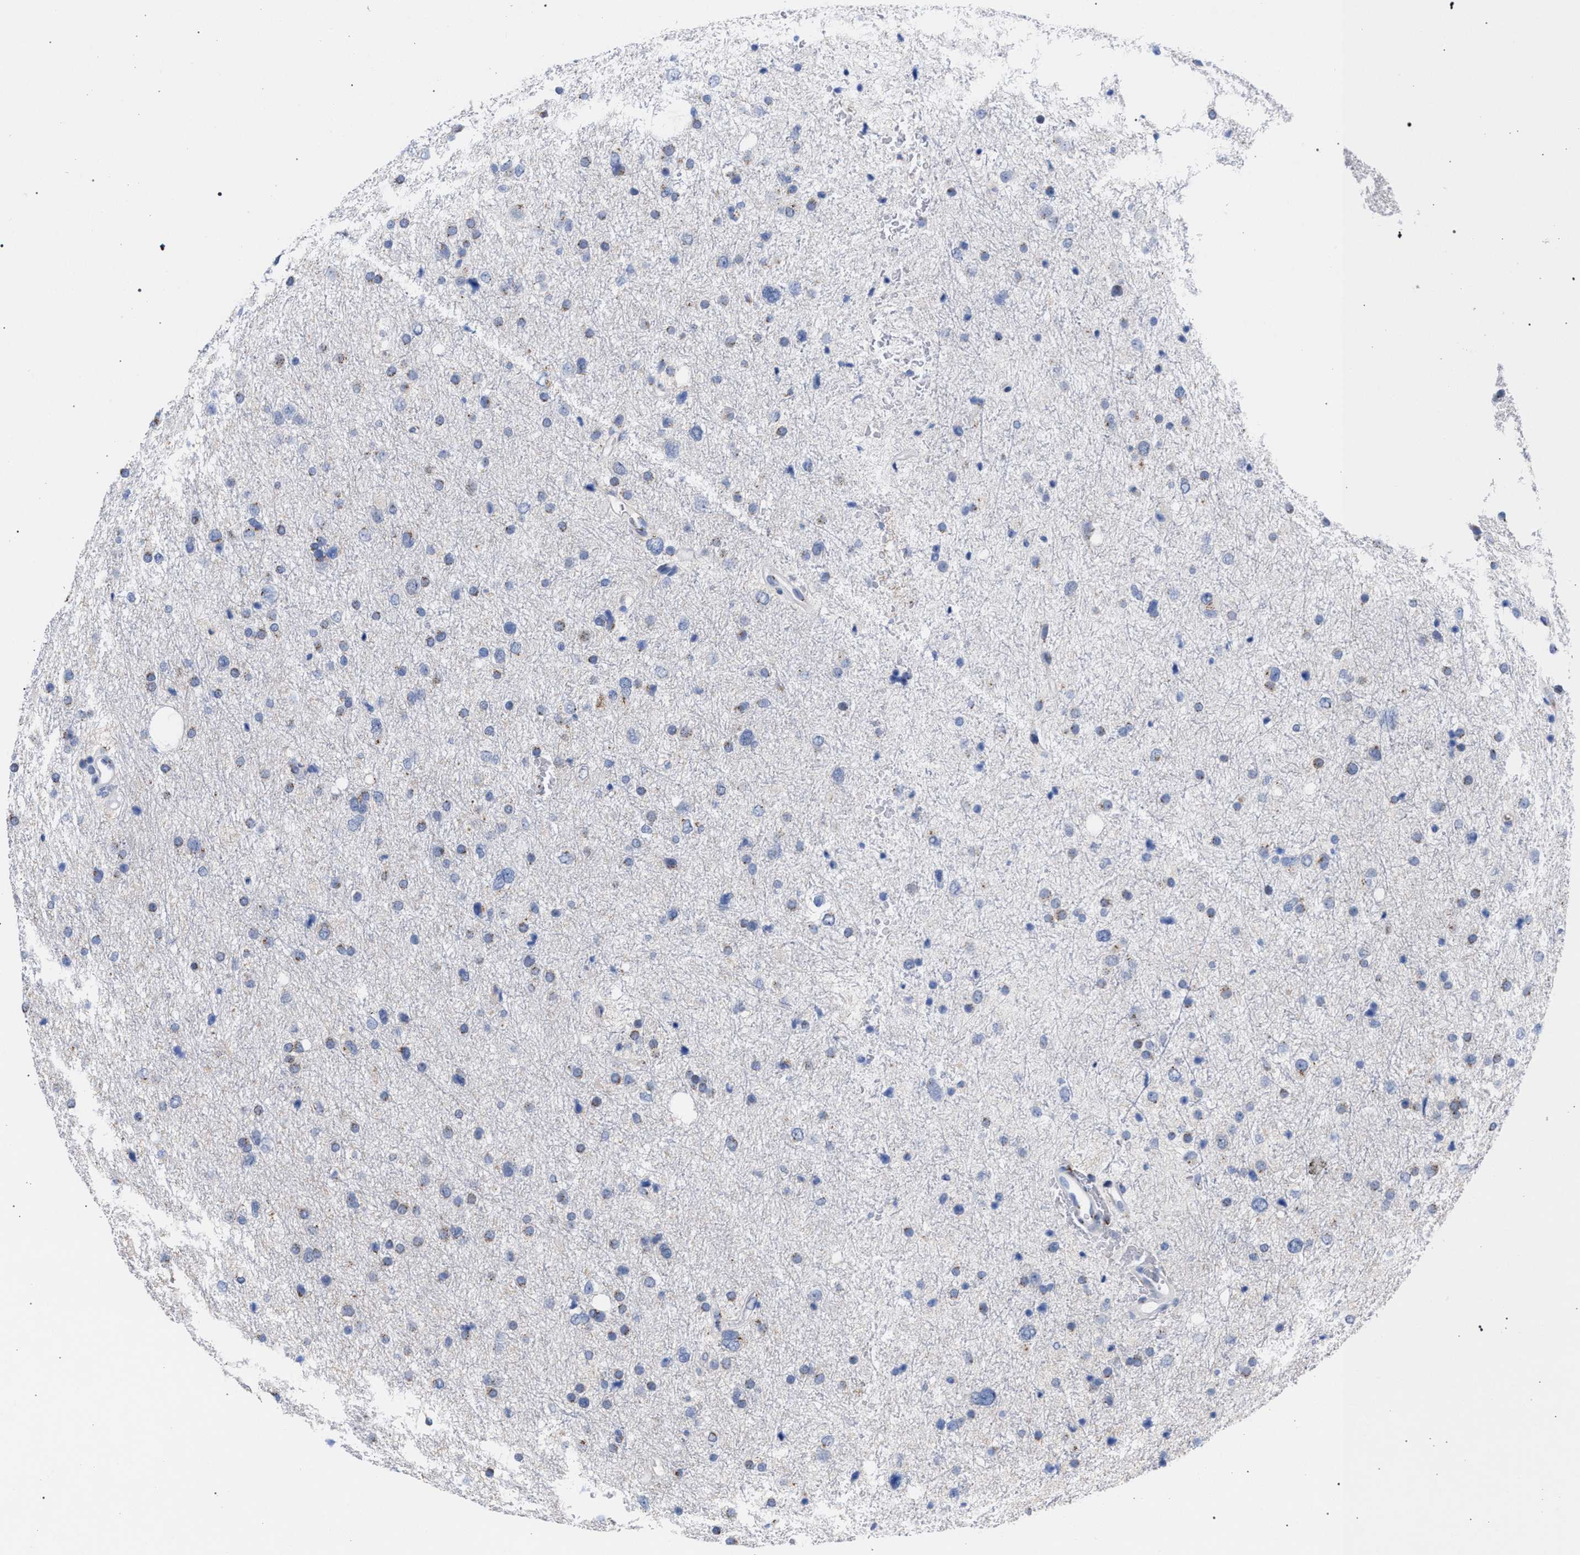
{"staining": {"intensity": "weak", "quantity": "<25%", "location": "cytoplasmic/membranous"}, "tissue": "glioma", "cell_type": "Tumor cells", "image_type": "cancer", "snomed": [{"axis": "morphology", "description": "Glioma, malignant, Low grade"}, {"axis": "topography", "description": "Brain"}], "caption": "An image of malignant glioma (low-grade) stained for a protein reveals no brown staining in tumor cells.", "gene": "GOLGA2", "patient": {"sex": "female", "age": 37}}